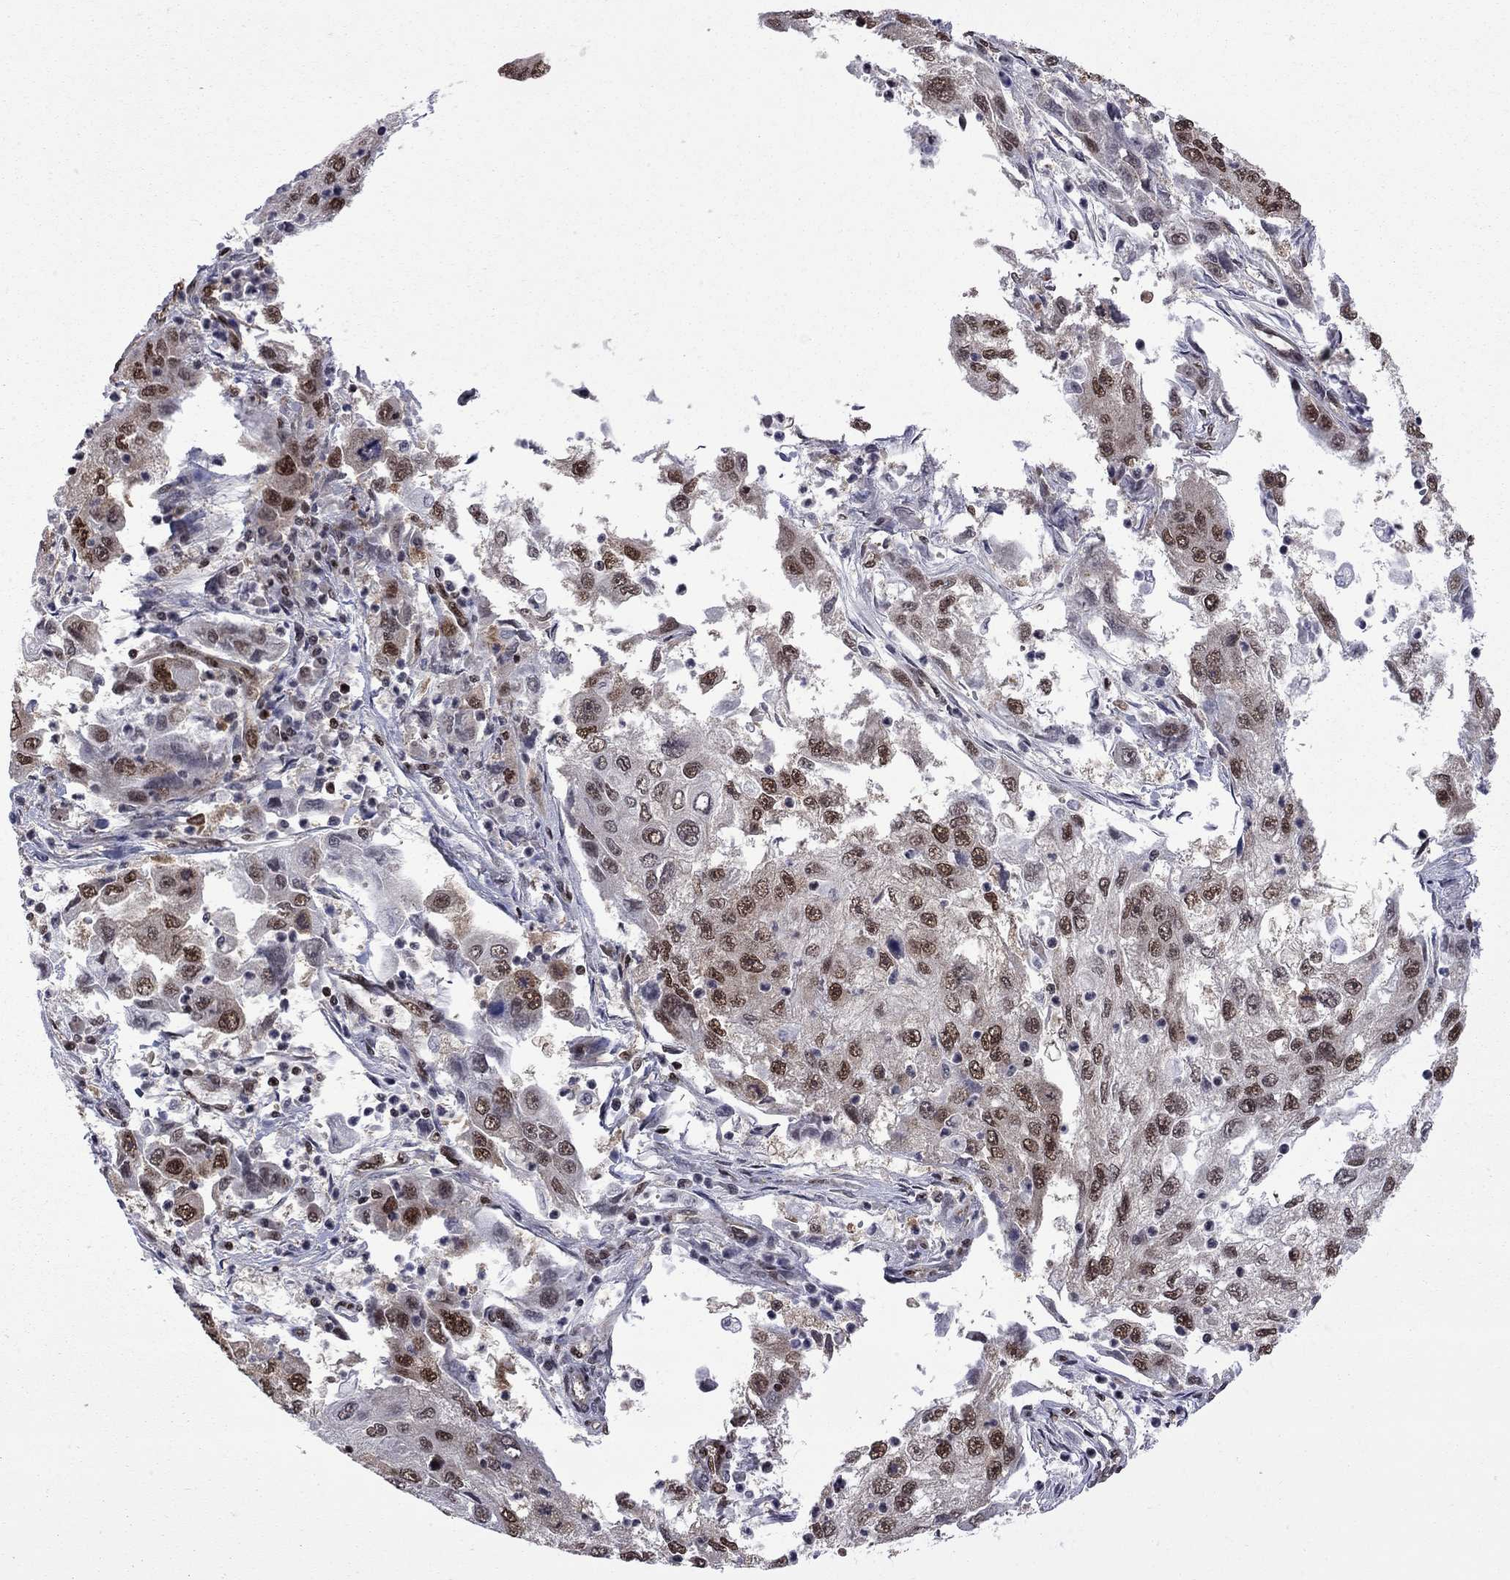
{"staining": {"intensity": "strong", "quantity": "25%-75%", "location": "nuclear"}, "tissue": "cervical cancer", "cell_type": "Tumor cells", "image_type": "cancer", "snomed": [{"axis": "morphology", "description": "Squamous cell carcinoma, NOS"}, {"axis": "topography", "description": "Cervix"}], "caption": "A micrograph of human squamous cell carcinoma (cervical) stained for a protein displays strong nuclear brown staining in tumor cells.", "gene": "MED25", "patient": {"sex": "female", "age": 36}}